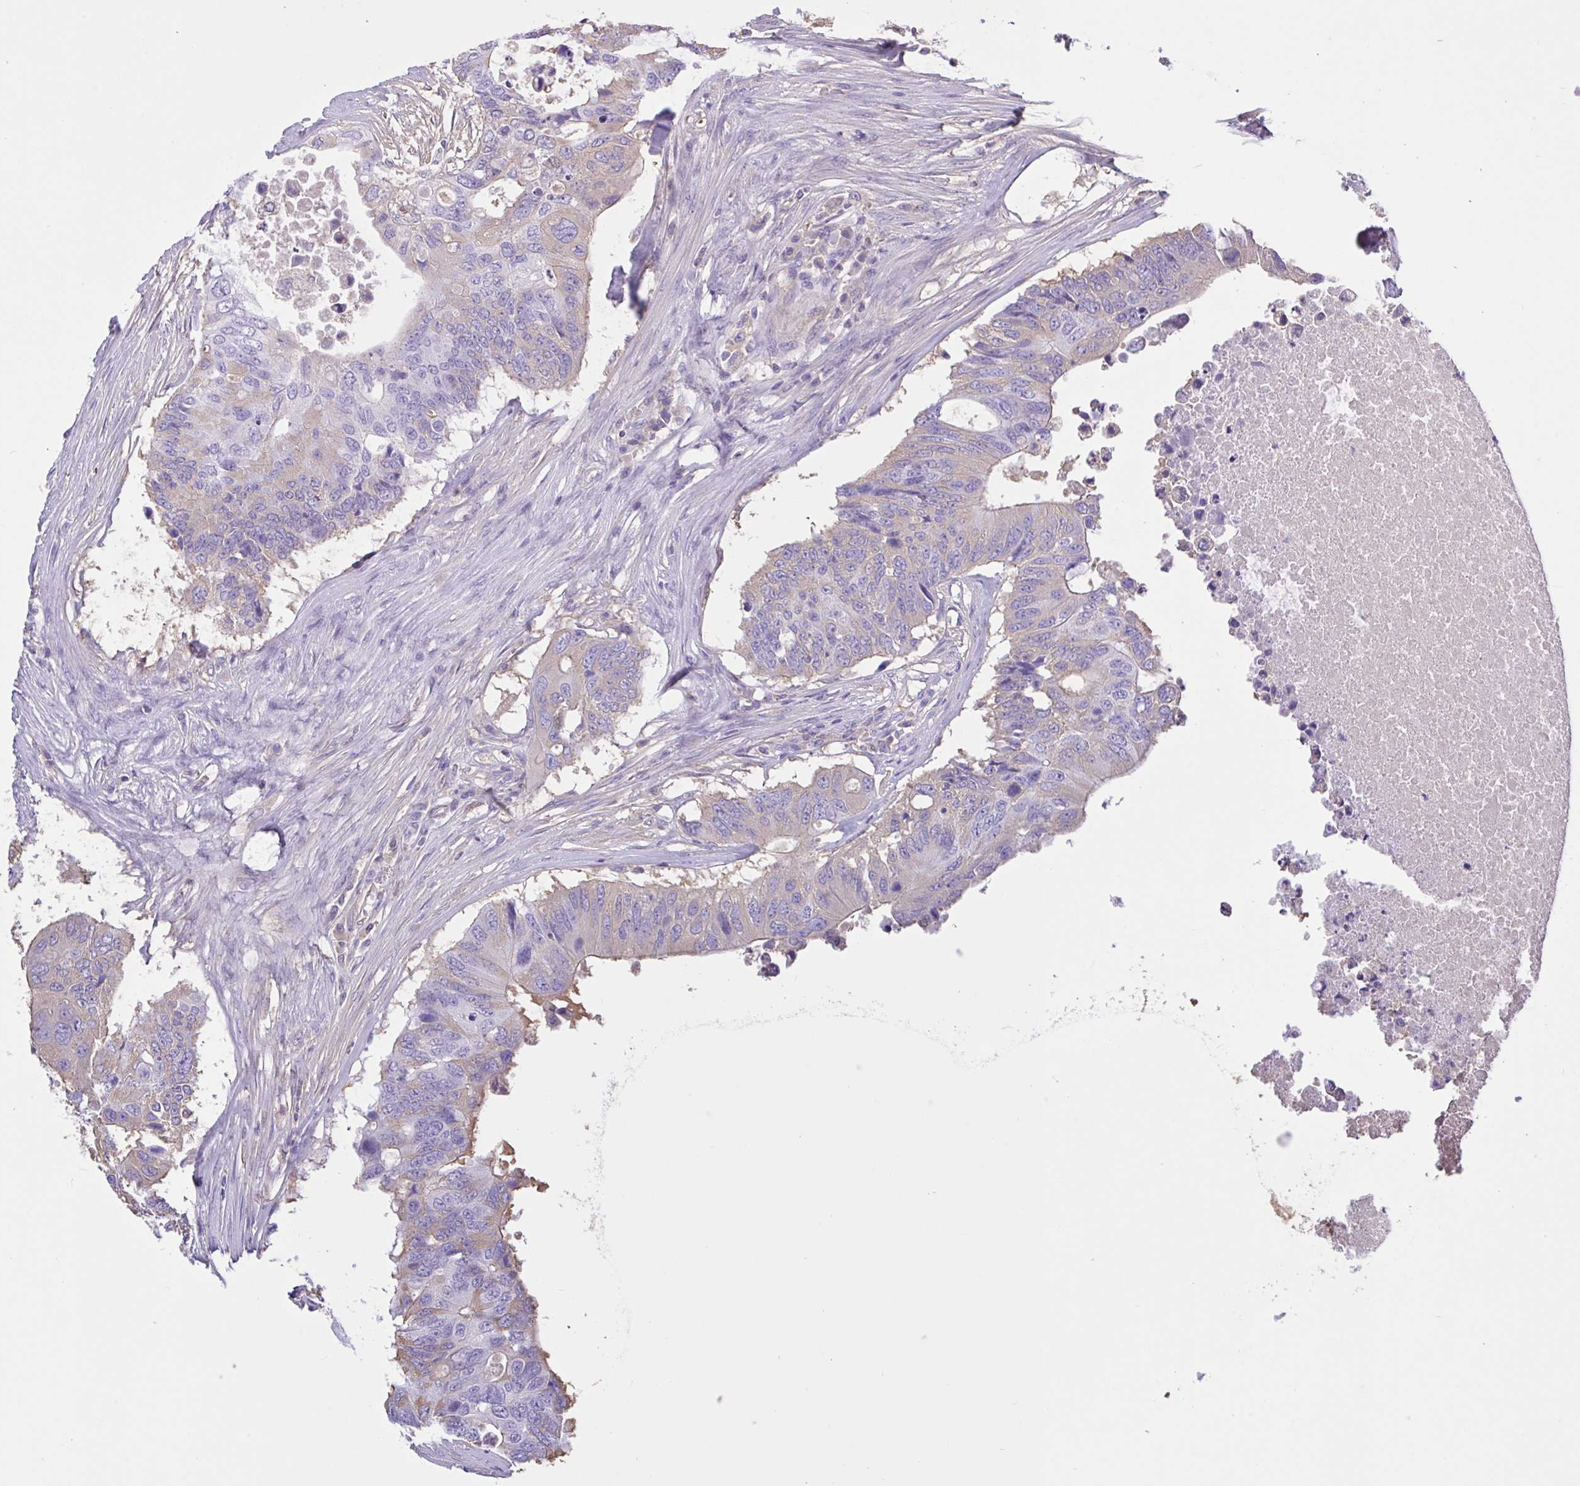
{"staining": {"intensity": "weak", "quantity": "25%-75%", "location": "cytoplasmic/membranous"}, "tissue": "colorectal cancer", "cell_type": "Tumor cells", "image_type": "cancer", "snomed": [{"axis": "morphology", "description": "Adenocarcinoma, NOS"}, {"axis": "topography", "description": "Colon"}], "caption": "The photomicrograph shows a brown stain indicating the presence of a protein in the cytoplasmic/membranous of tumor cells in colorectal cancer.", "gene": "LARGE2", "patient": {"sex": "male", "age": 71}}